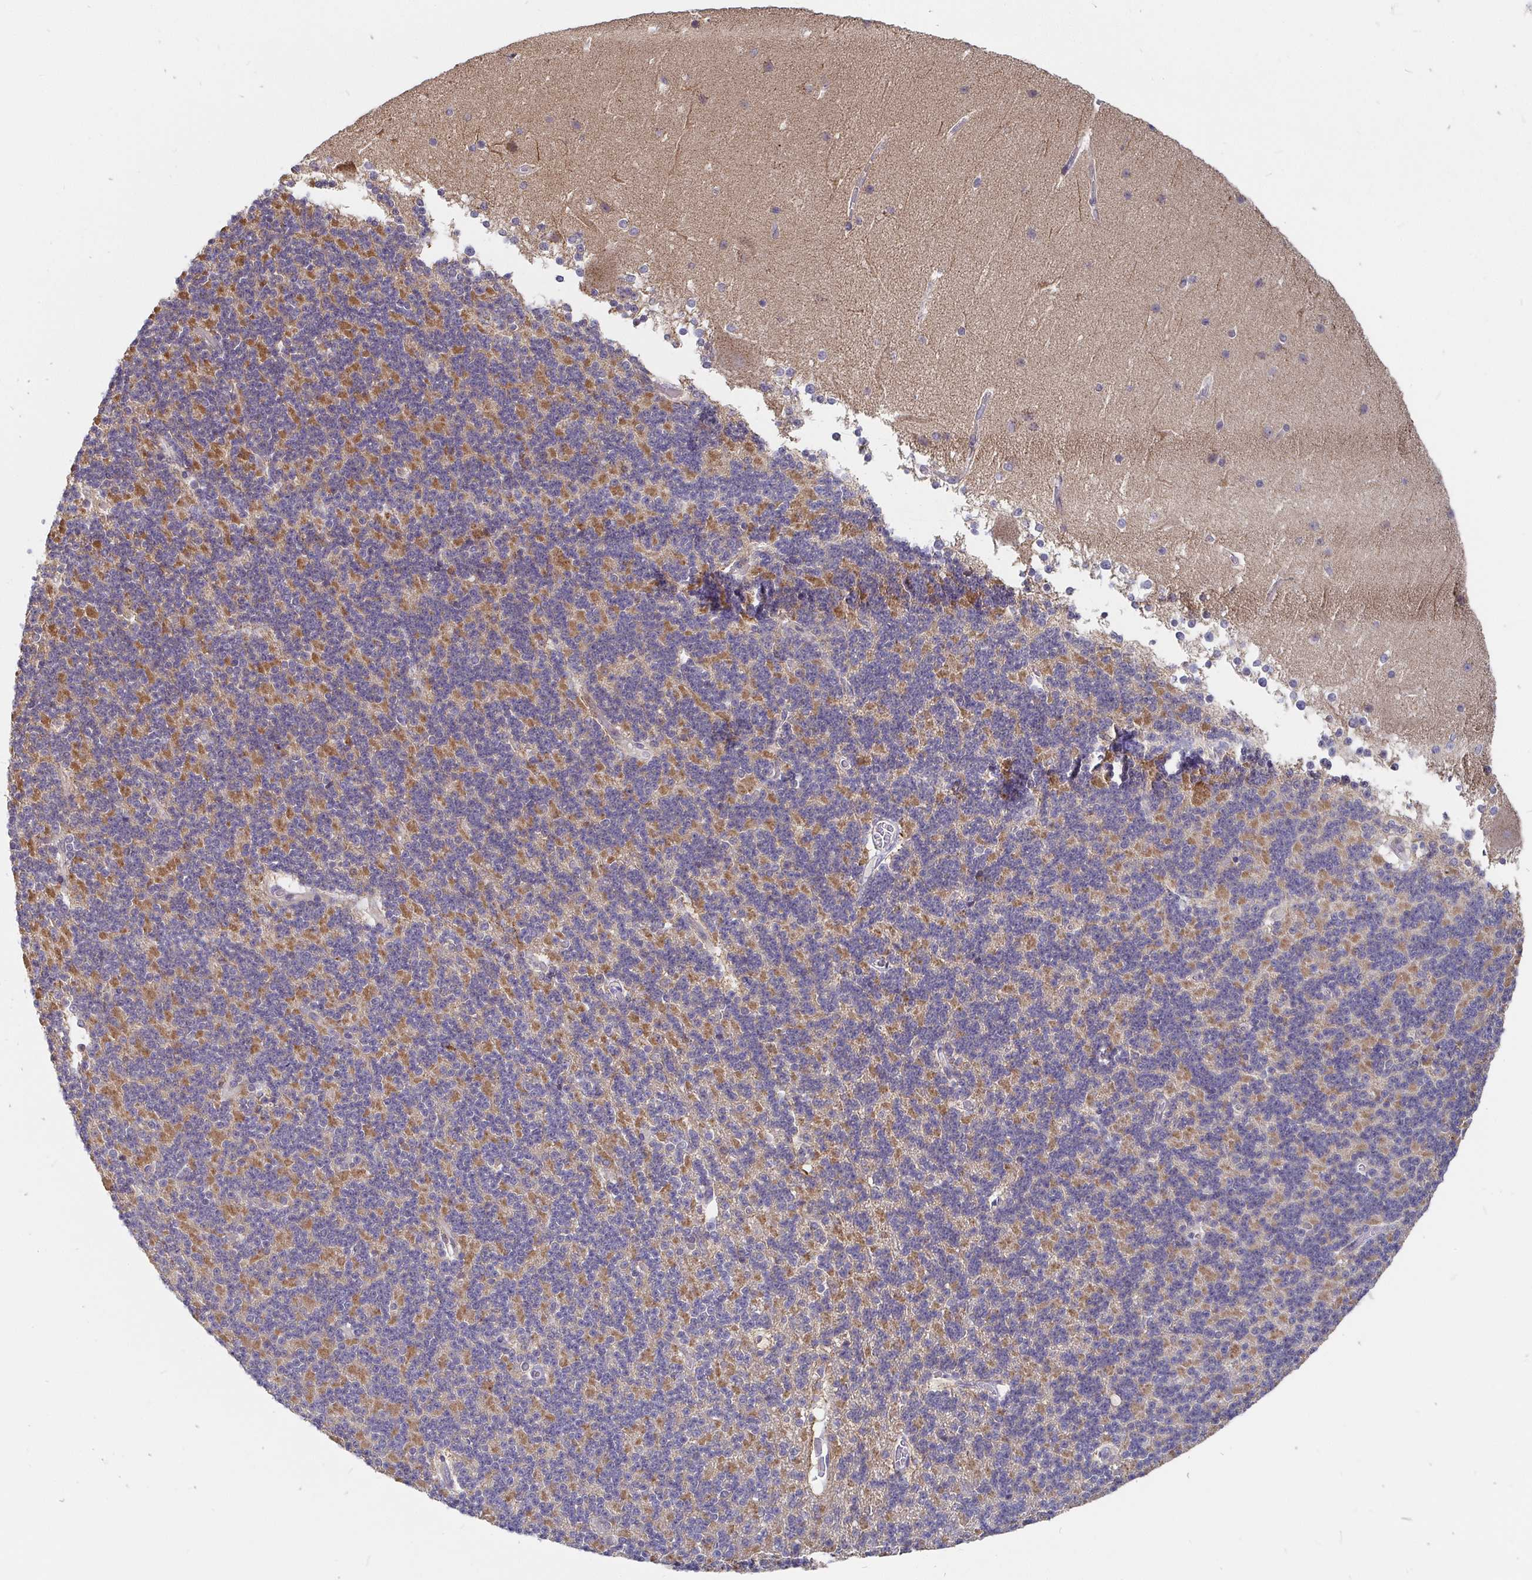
{"staining": {"intensity": "negative", "quantity": "none", "location": "none"}, "tissue": "cerebellum", "cell_type": "Cells in granular layer", "image_type": "normal", "snomed": [{"axis": "morphology", "description": "Normal tissue, NOS"}, {"axis": "topography", "description": "Cerebellum"}], "caption": "Cerebellum stained for a protein using immunohistochemistry (IHC) displays no expression cells in granular layer.", "gene": "PDF", "patient": {"sex": "female", "age": 19}}